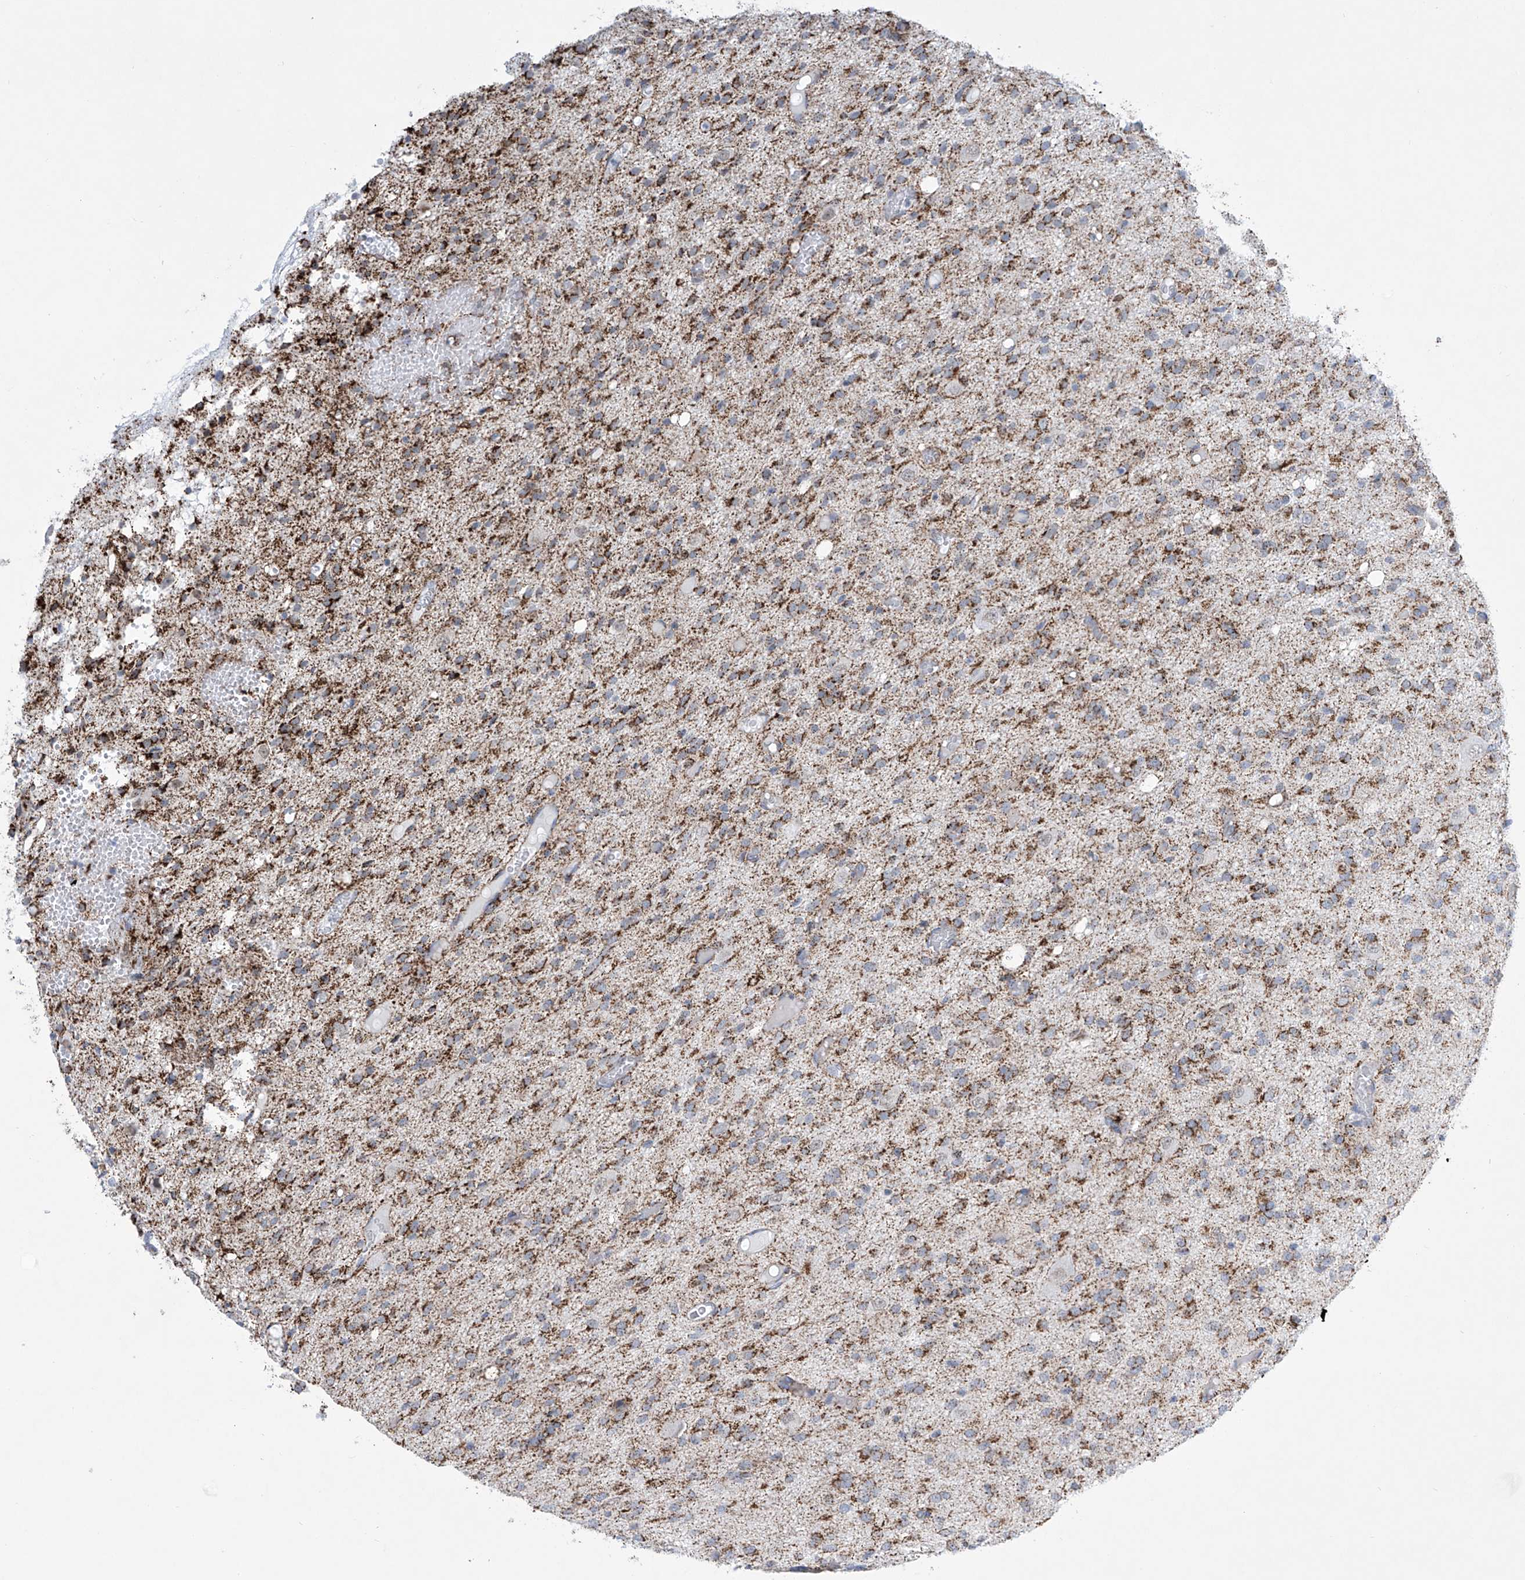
{"staining": {"intensity": "moderate", "quantity": ">75%", "location": "cytoplasmic/membranous"}, "tissue": "glioma", "cell_type": "Tumor cells", "image_type": "cancer", "snomed": [{"axis": "morphology", "description": "Glioma, malignant, High grade"}, {"axis": "topography", "description": "Brain"}], "caption": "Malignant glioma (high-grade) tissue demonstrates moderate cytoplasmic/membranous expression in about >75% of tumor cells, visualized by immunohistochemistry.", "gene": "ALDH6A1", "patient": {"sex": "female", "age": 59}}